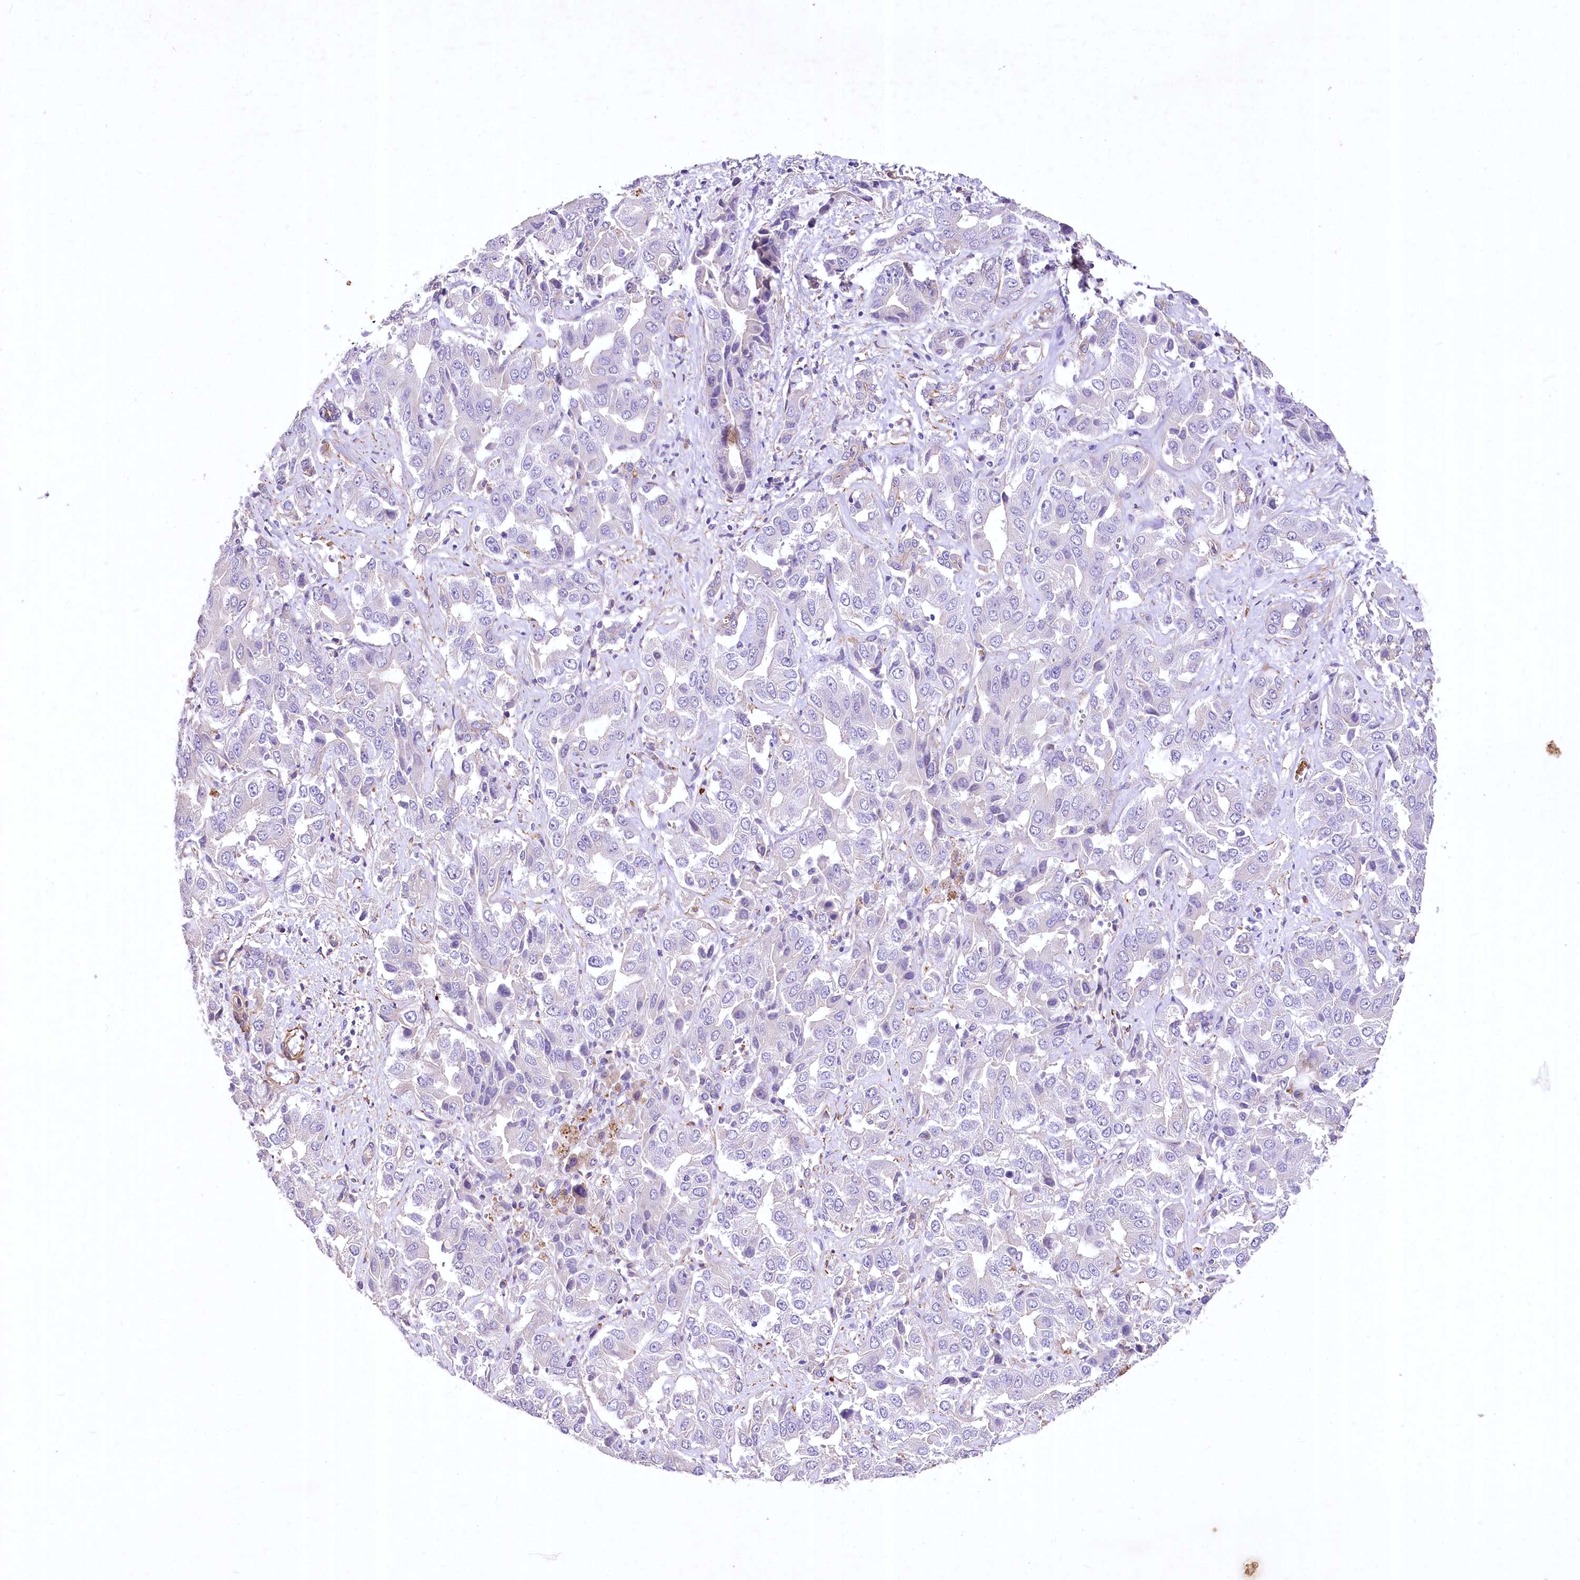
{"staining": {"intensity": "negative", "quantity": "none", "location": "none"}, "tissue": "liver cancer", "cell_type": "Tumor cells", "image_type": "cancer", "snomed": [{"axis": "morphology", "description": "Cholangiocarcinoma"}, {"axis": "topography", "description": "Liver"}], "caption": "An immunohistochemistry histopathology image of liver cancer (cholangiocarcinoma) is shown. There is no staining in tumor cells of liver cancer (cholangiocarcinoma). (DAB (3,3'-diaminobenzidine) IHC, high magnification).", "gene": "RDH16", "patient": {"sex": "female", "age": 52}}